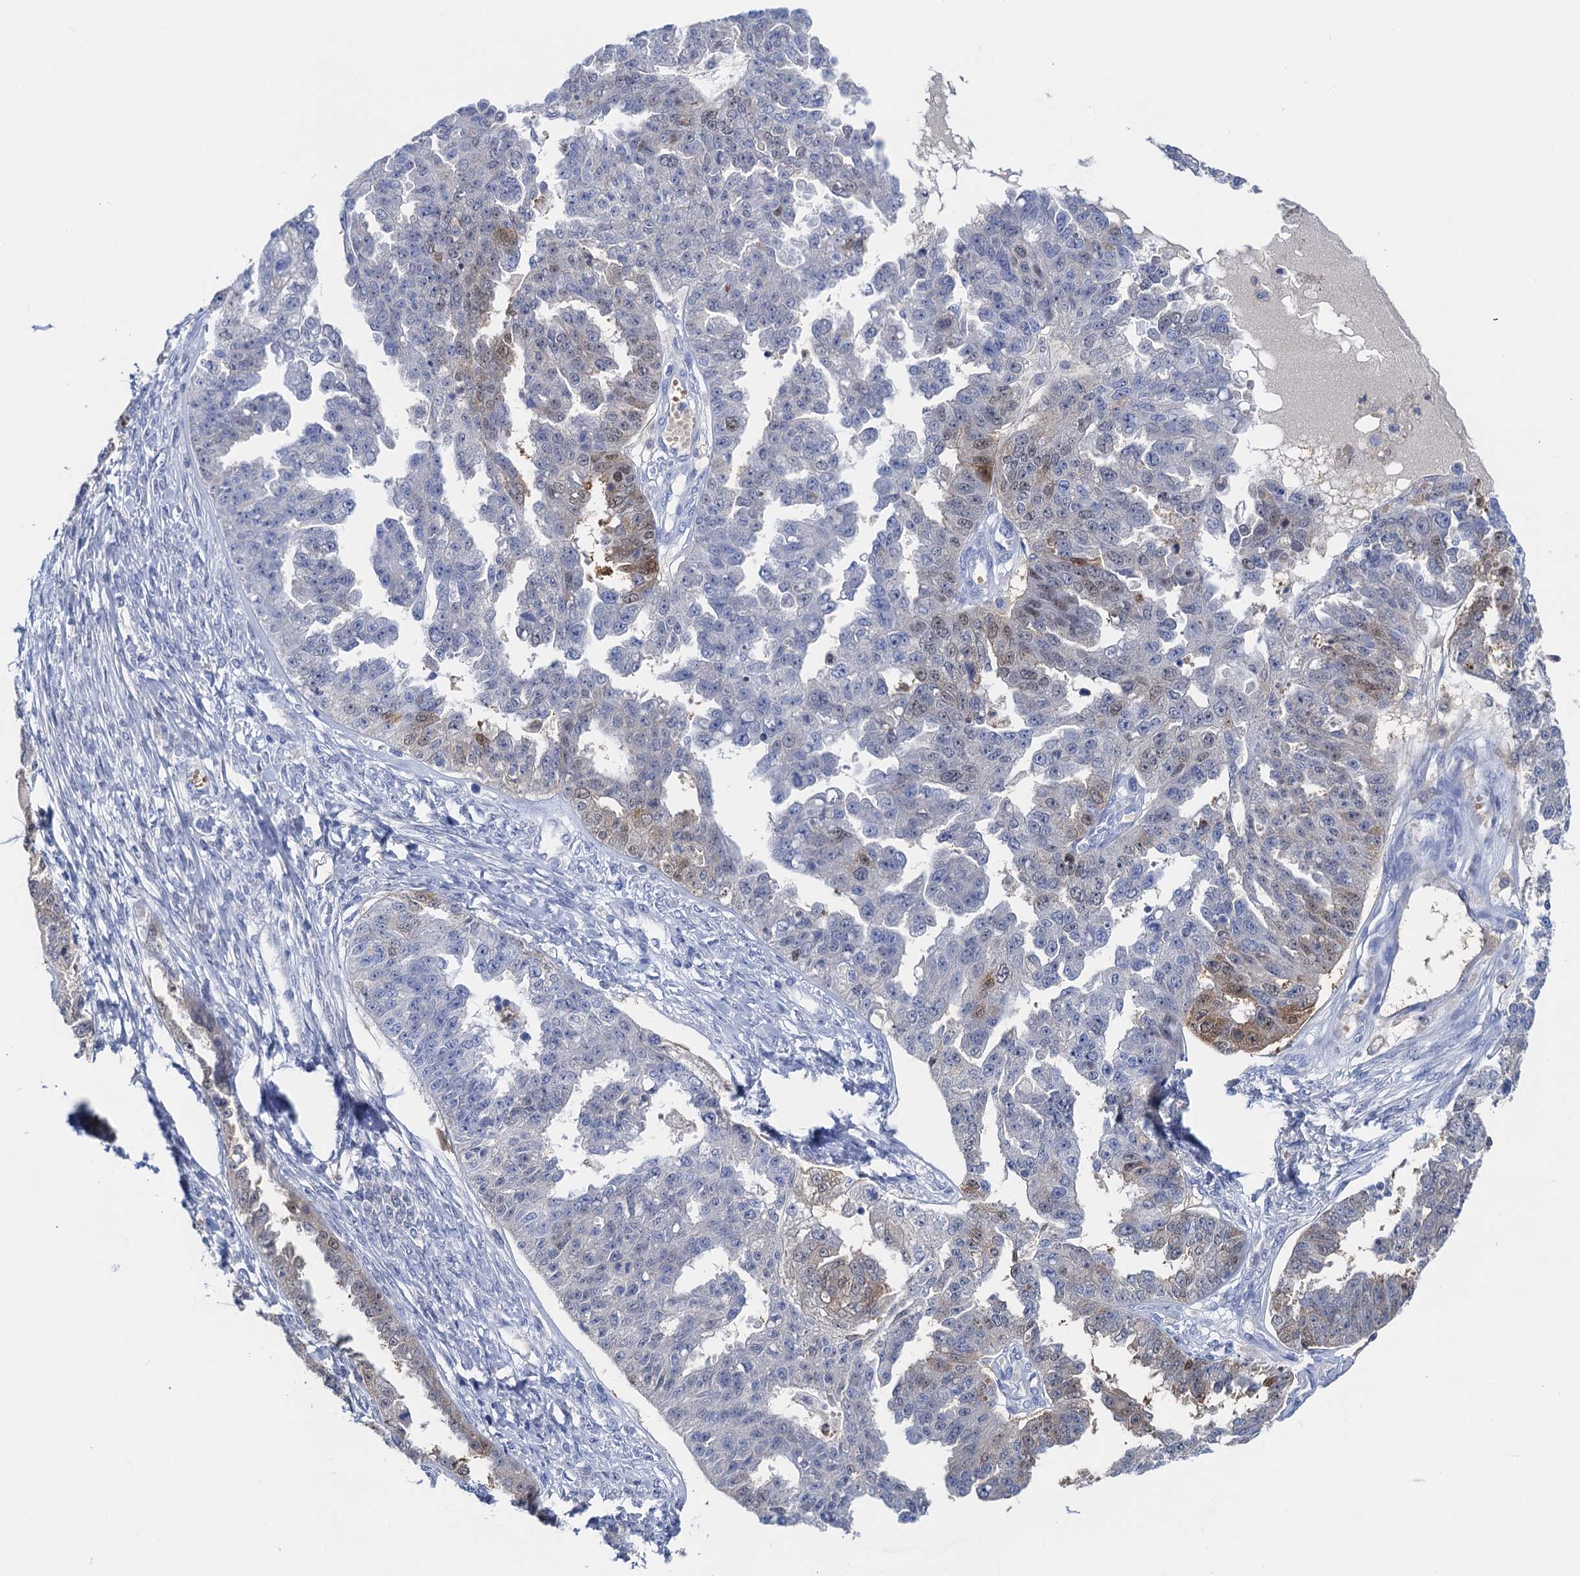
{"staining": {"intensity": "weak", "quantity": "<25%", "location": "cytoplasmic/membranous,nuclear"}, "tissue": "ovarian cancer", "cell_type": "Tumor cells", "image_type": "cancer", "snomed": [{"axis": "morphology", "description": "Cystadenocarcinoma, serous, NOS"}, {"axis": "topography", "description": "Ovary"}], "caption": "A high-resolution photomicrograph shows immunohistochemistry (IHC) staining of ovarian cancer (serous cystadenocarcinoma), which demonstrates no significant staining in tumor cells.", "gene": "FAH", "patient": {"sex": "female", "age": 58}}